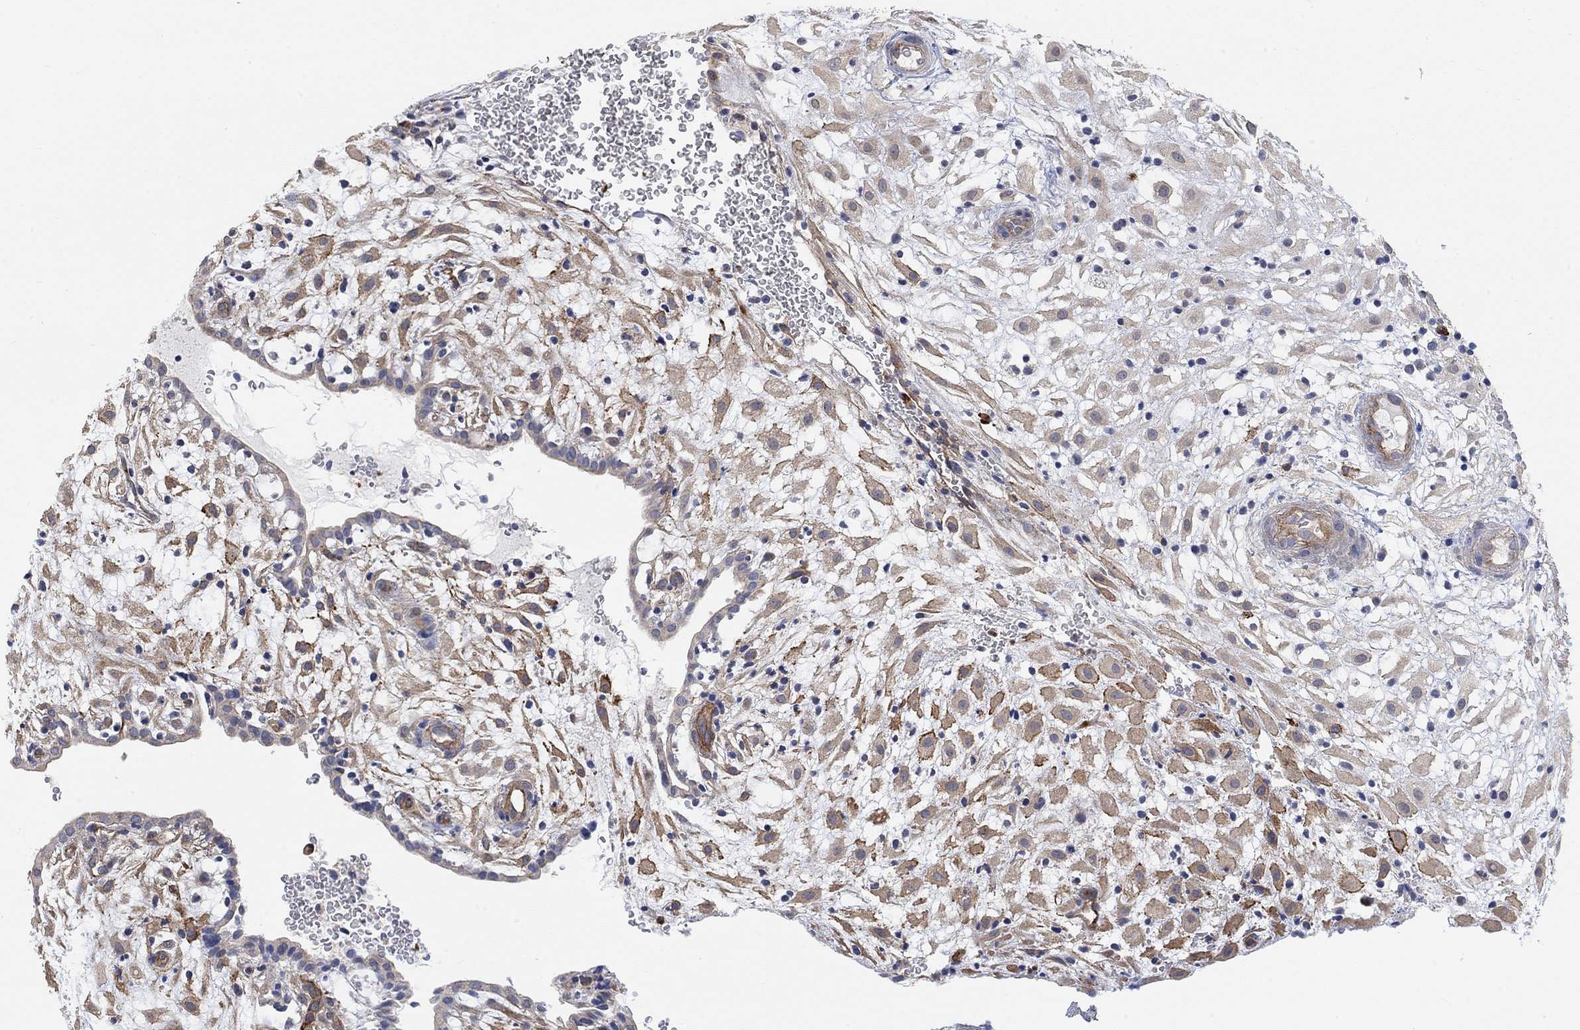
{"staining": {"intensity": "strong", "quantity": "25%-75%", "location": "cytoplasmic/membranous"}, "tissue": "placenta", "cell_type": "Decidual cells", "image_type": "normal", "snomed": [{"axis": "morphology", "description": "Normal tissue, NOS"}, {"axis": "topography", "description": "Placenta"}], "caption": "Protein staining demonstrates strong cytoplasmic/membranous staining in approximately 25%-75% of decidual cells in unremarkable placenta. Immunohistochemistry stains the protein in brown and the nuclei are stained blue.", "gene": "SYT16", "patient": {"sex": "female", "age": 24}}